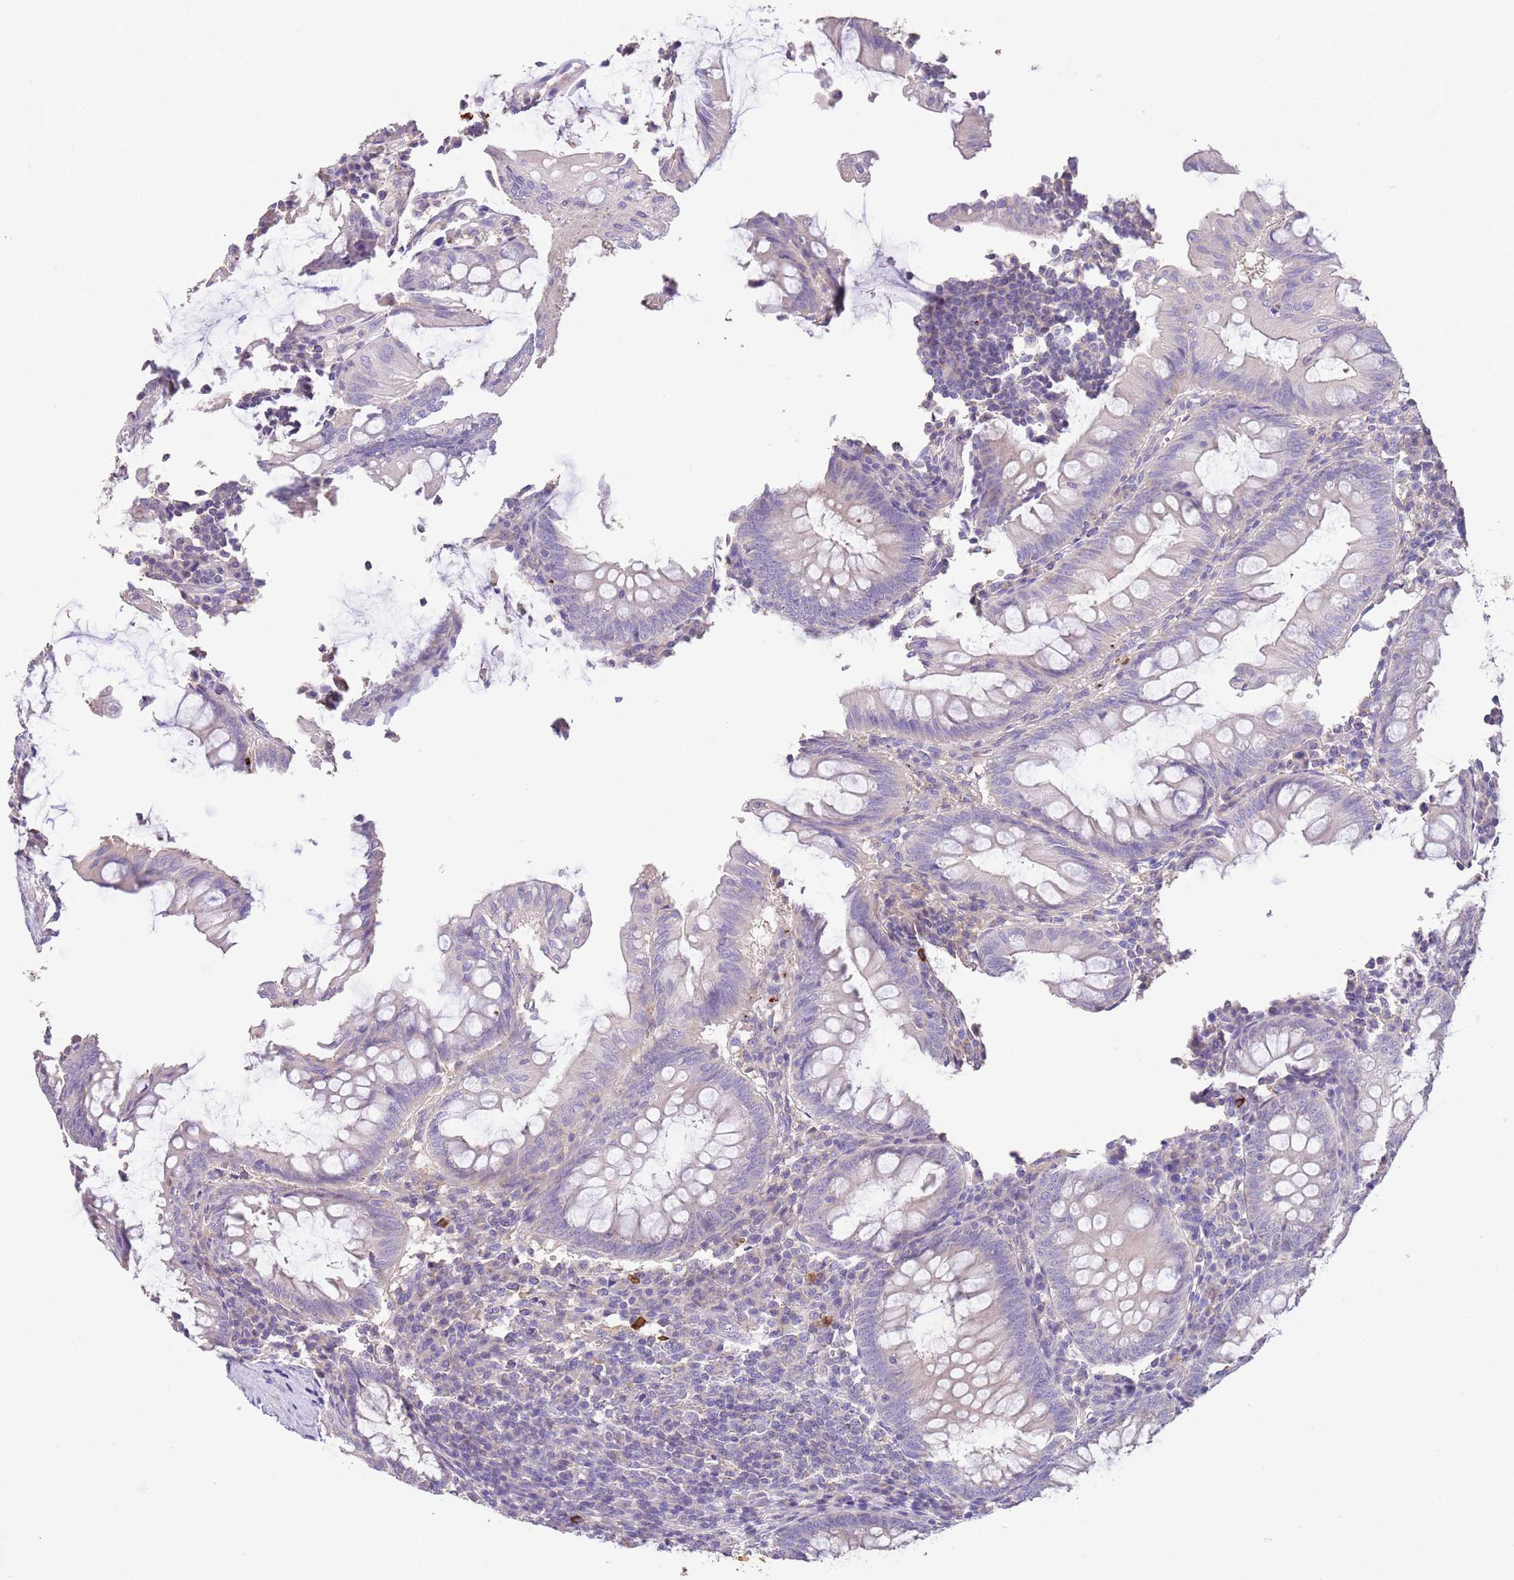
{"staining": {"intensity": "weak", "quantity": "<25%", "location": "cytoplasmic/membranous"}, "tissue": "appendix", "cell_type": "Glandular cells", "image_type": "normal", "snomed": [{"axis": "morphology", "description": "Normal tissue, NOS"}, {"axis": "topography", "description": "Appendix"}], "caption": "High power microscopy image of an IHC image of normal appendix, revealing no significant expression in glandular cells. Brightfield microscopy of immunohistochemistry stained with DAB (3,3'-diaminobenzidine) (brown) and hematoxylin (blue), captured at high magnification.", "gene": "SFTPA1", "patient": {"sex": "male", "age": 83}}